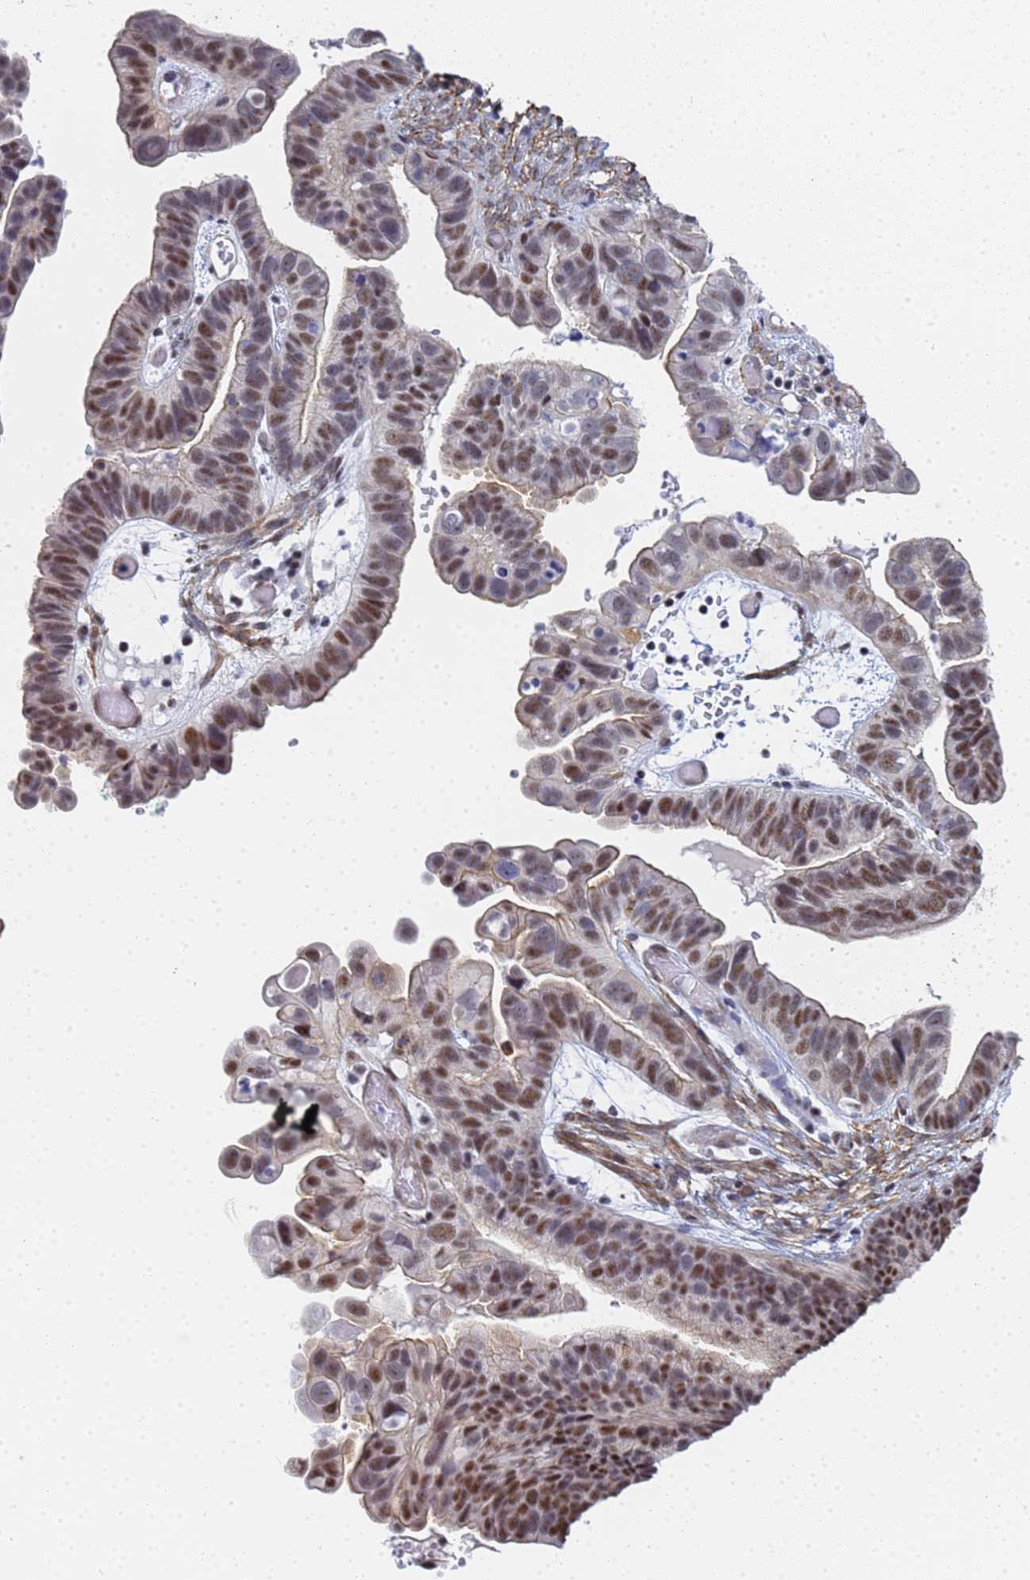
{"staining": {"intensity": "moderate", "quantity": ">75%", "location": "nuclear"}, "tissue": "ovarian cancer", "cell_type": "Tumor cells", "image_type": "cancer", "snomed": [{"axis": "morphology", "description": "Cystadenocarcinoma, serous, NOS"}, {"axis": "topography", "description": "Ovary"}], "caption": "Human ovarian serous cystadenocarcinoma stained with a protein marker exhibits moderate staining in tumor cells.", "gene": "PRRT4", "patient": {"sex": "female", "age": 56}}